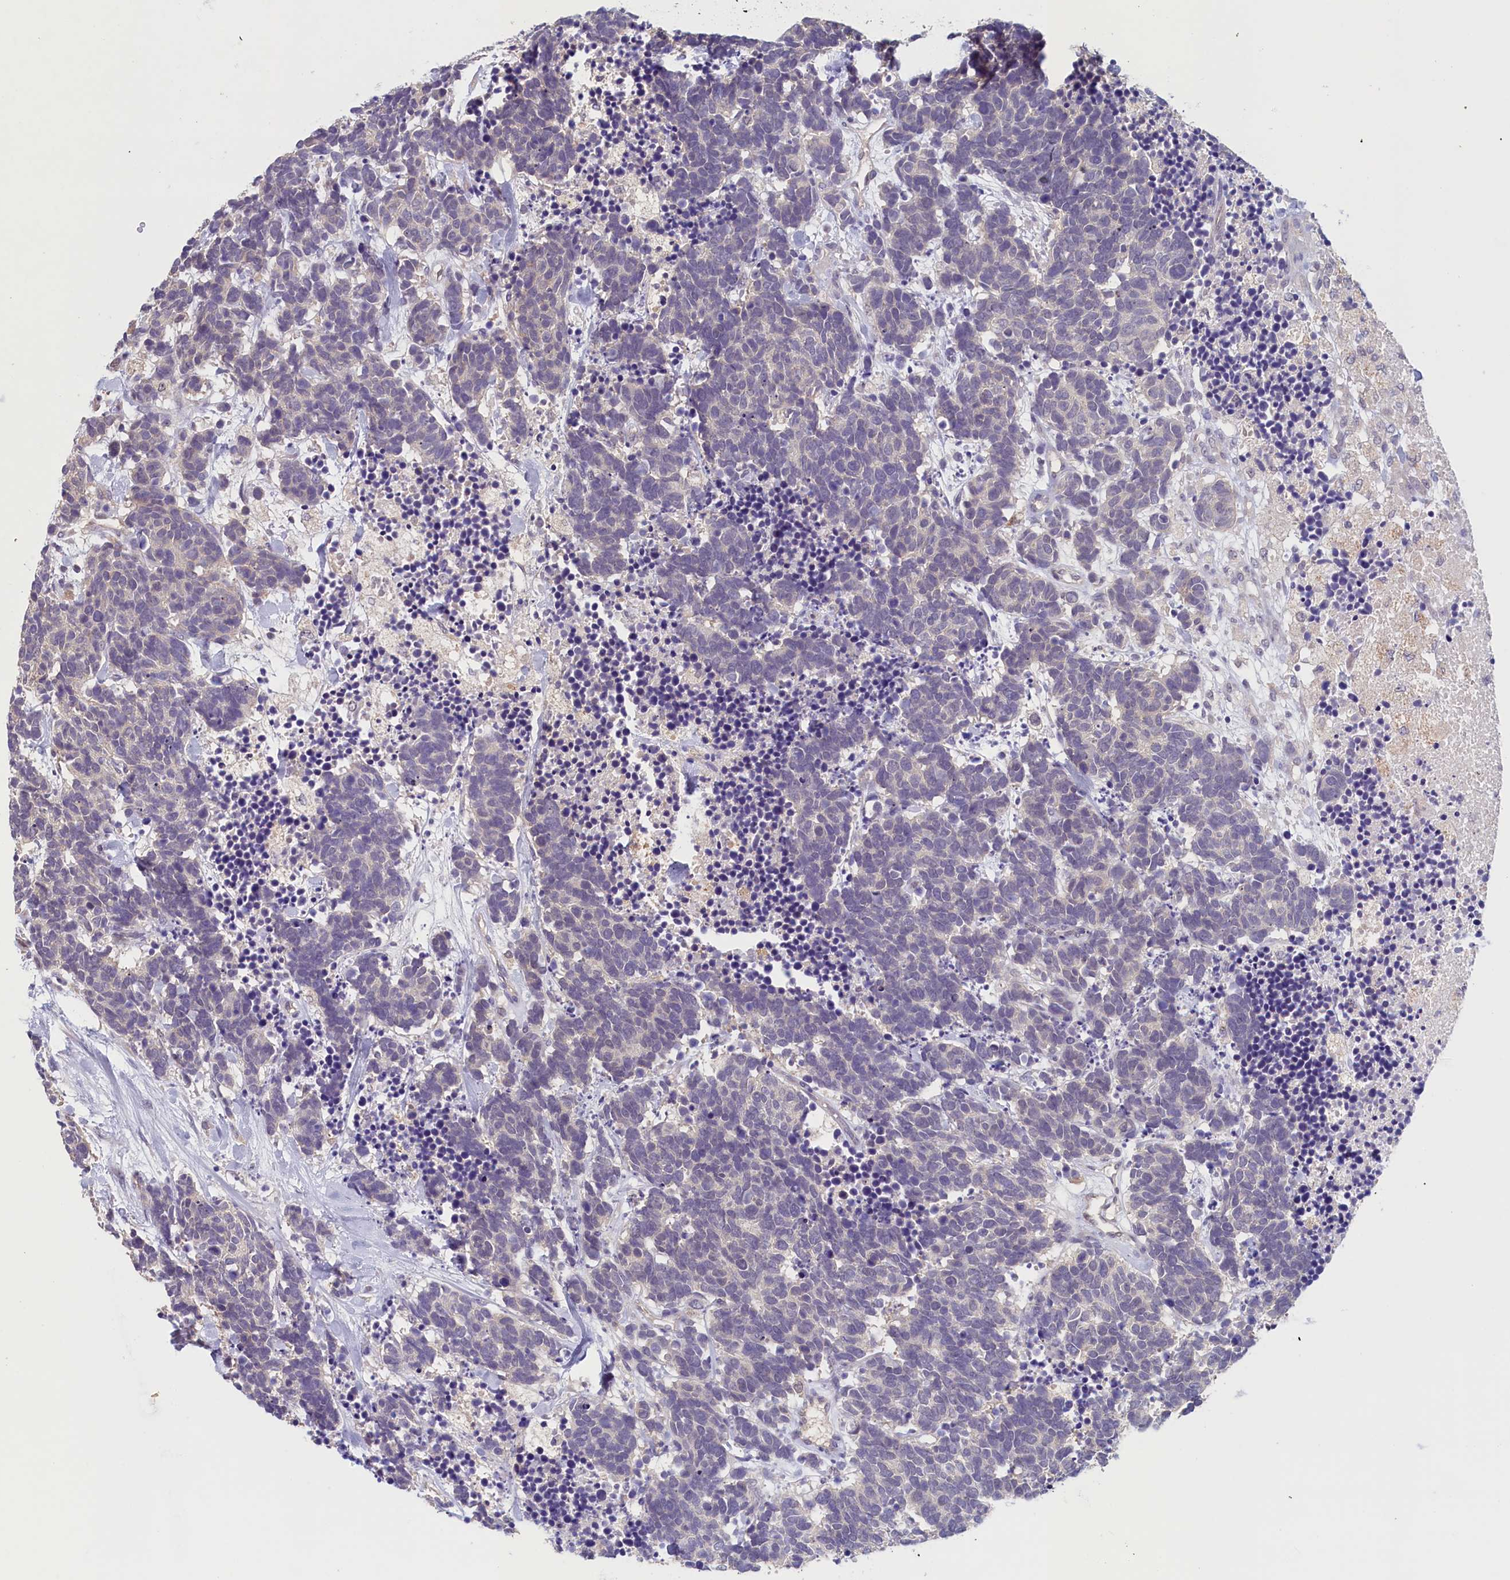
{"staining": {"intensity": "negative", "quantity": "none", "location": "none"}, "tissue": "carcinoid", "cell_type": "Tumor cells", "image_type": "cancer", "snomed": [{"axis": "morphology", "description": "Carcinoma, NOS"}, {"axis": "morphology", "description": "Carcinoid, malignant, NOS"}, {"axis": "topography", "description": "Prostate"}], "caption": "Immunohistochemistry (IHC) of carcinoma reveals no staining in tumor cells.", "gene": "NUBP2", "patient": {"sex": "male", "age": 57}}